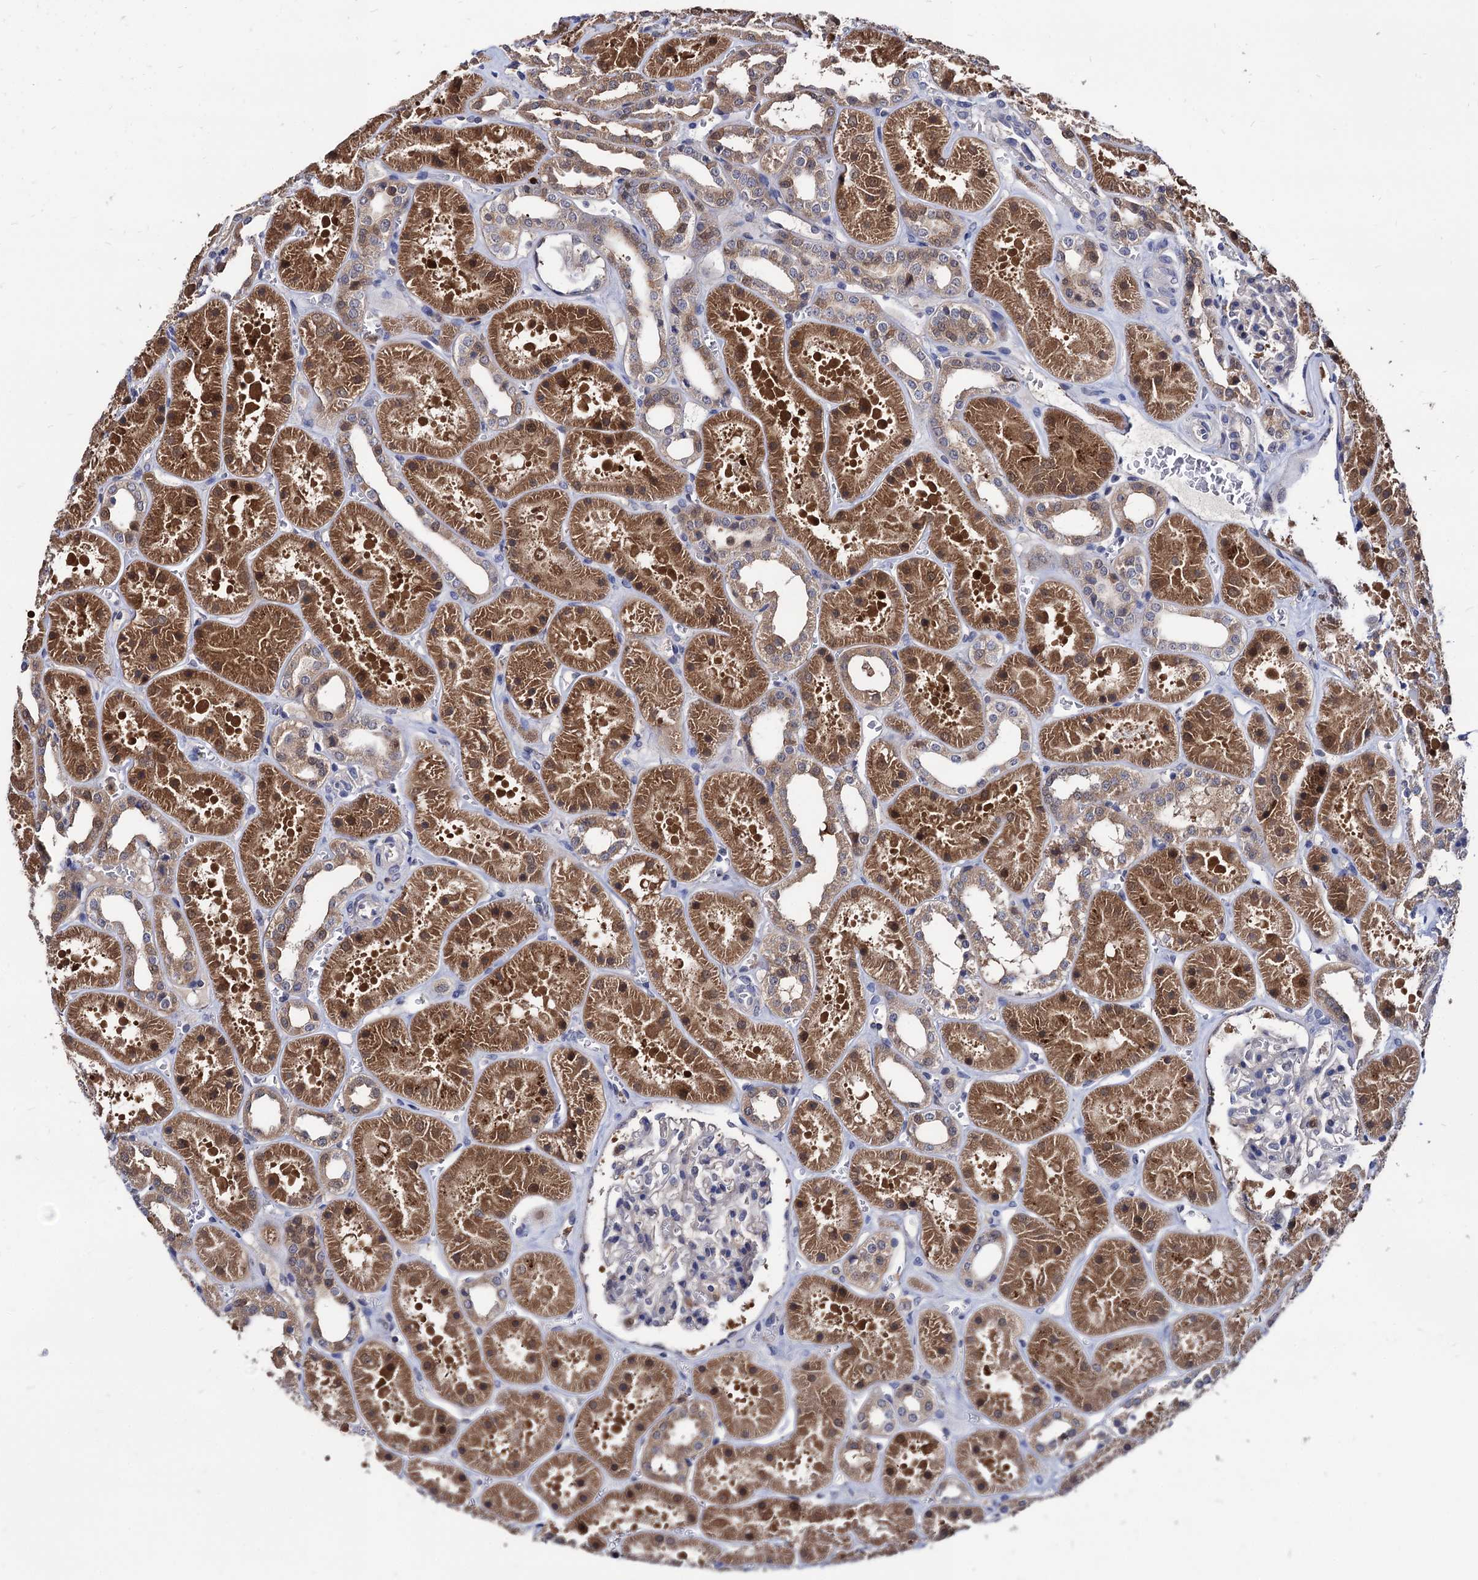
{"staining": {"intensity": "negative", "quantity": "none", "location": "none"}, "tissue": "kidney", "cell_type": "Cells in glomeruli", "image_type": "normal", "snomed": [{"axis": "morphology", "description": "Normal tissue, NOS"}, {"axis": "topography", "description": "Kidney"}], "caption": "Immunohistochemistry (IHC) photomicrograph of normal kidney stained for a protein (brown), which reveals no staining in cells in glomeruli.", "gene": "CPPED1", "patient": {"sex": "female", "age": 41}}